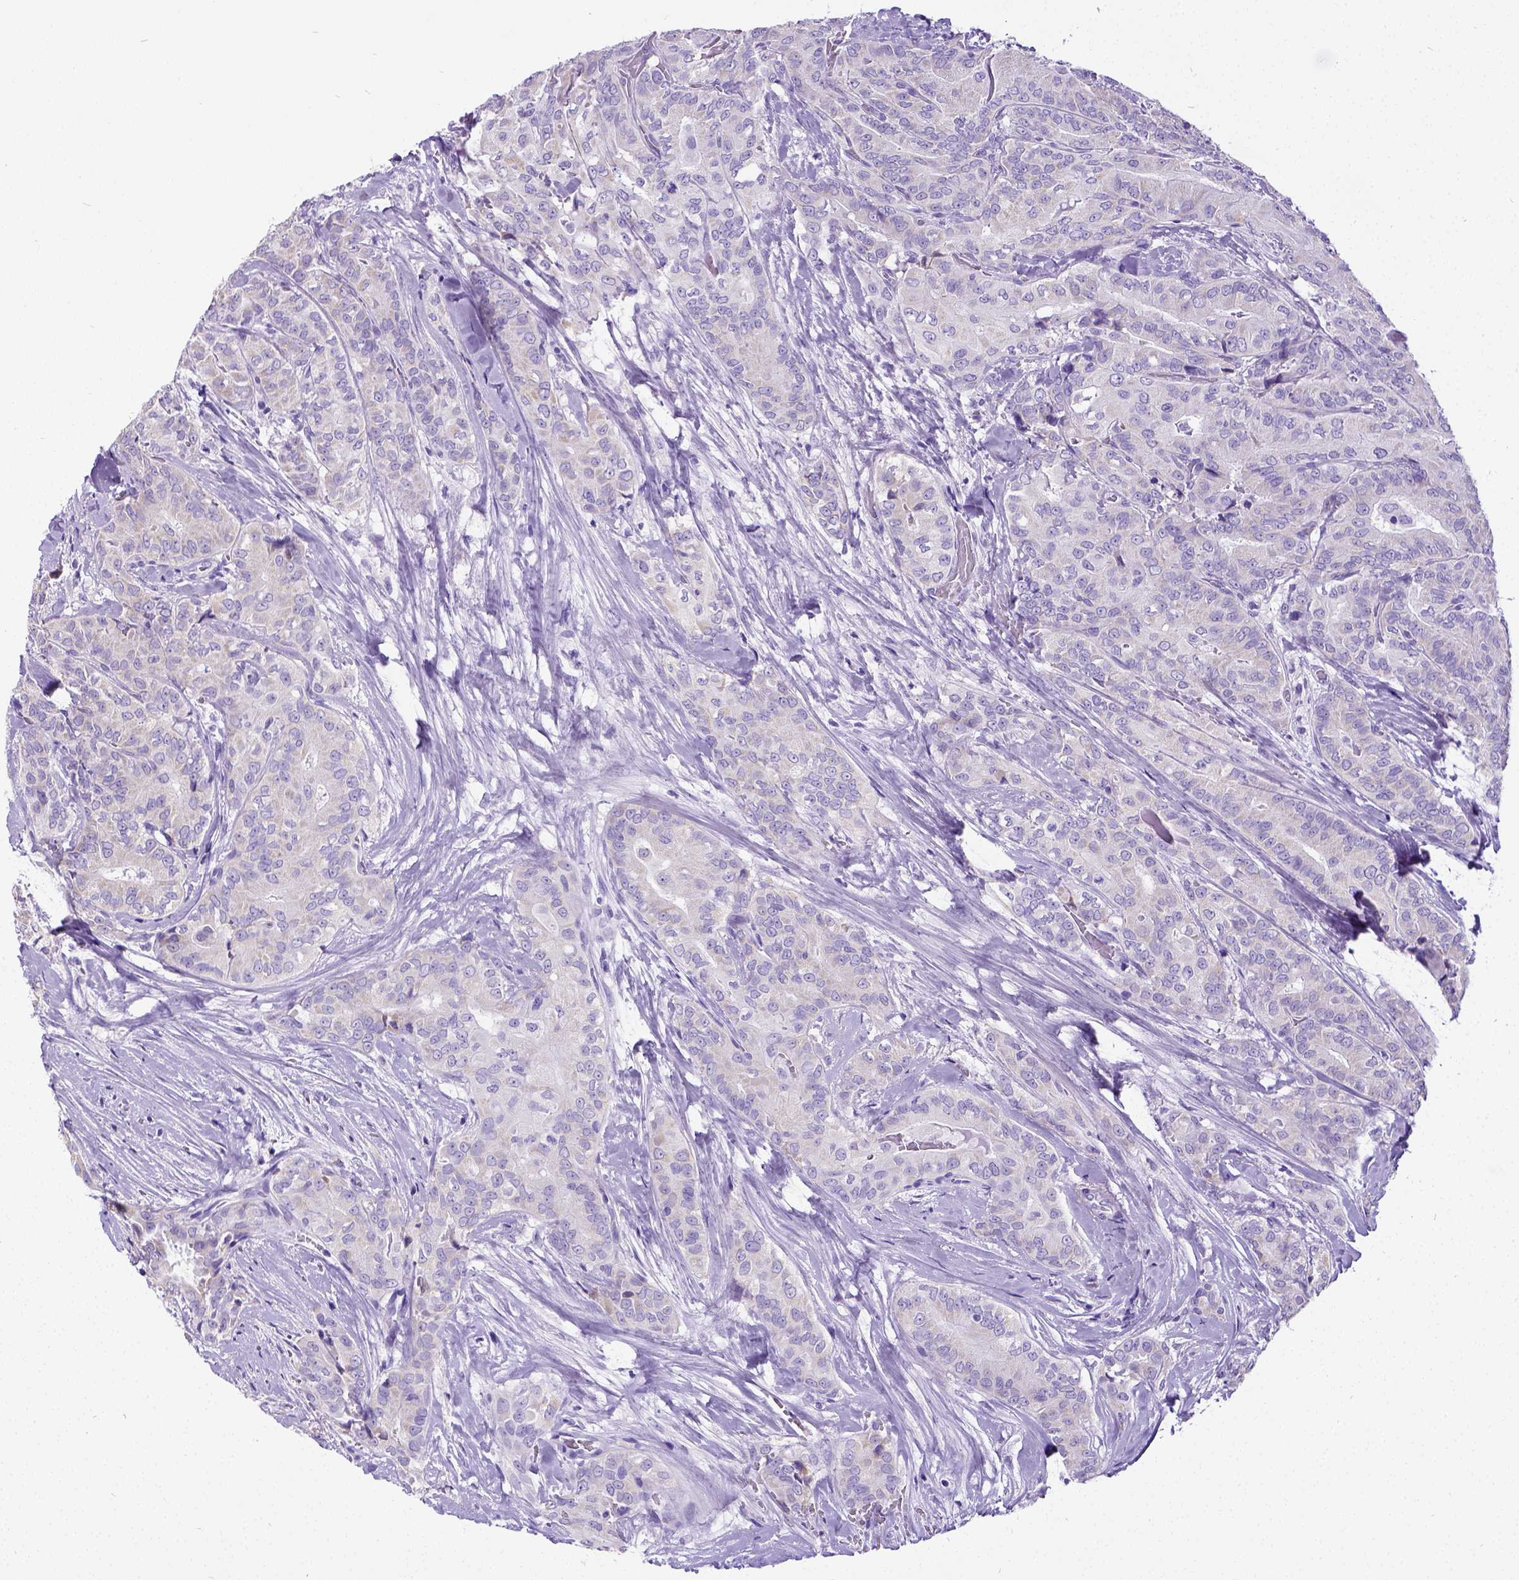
{"staining": {"intensity": "negative", "quantity": "none", "location": "none"}, "tissue": "thyroid cancer", "cell_type": "Tumor cells", "image_type": "cancer", "snomed": [{"axis": "morphology", "description": "Papillary adenocarcinoma, NOS"}, {"axis": "topography", "description": "Thyroid gland"}], "caption": "High power microscopy histopathology image of an IHC image of thyroid cancer (papillary adenocarcinoma), revealing no significant staining in tumor cells.", "gene": "SATB2", "patient": {"sex": "male", "age": 61}}